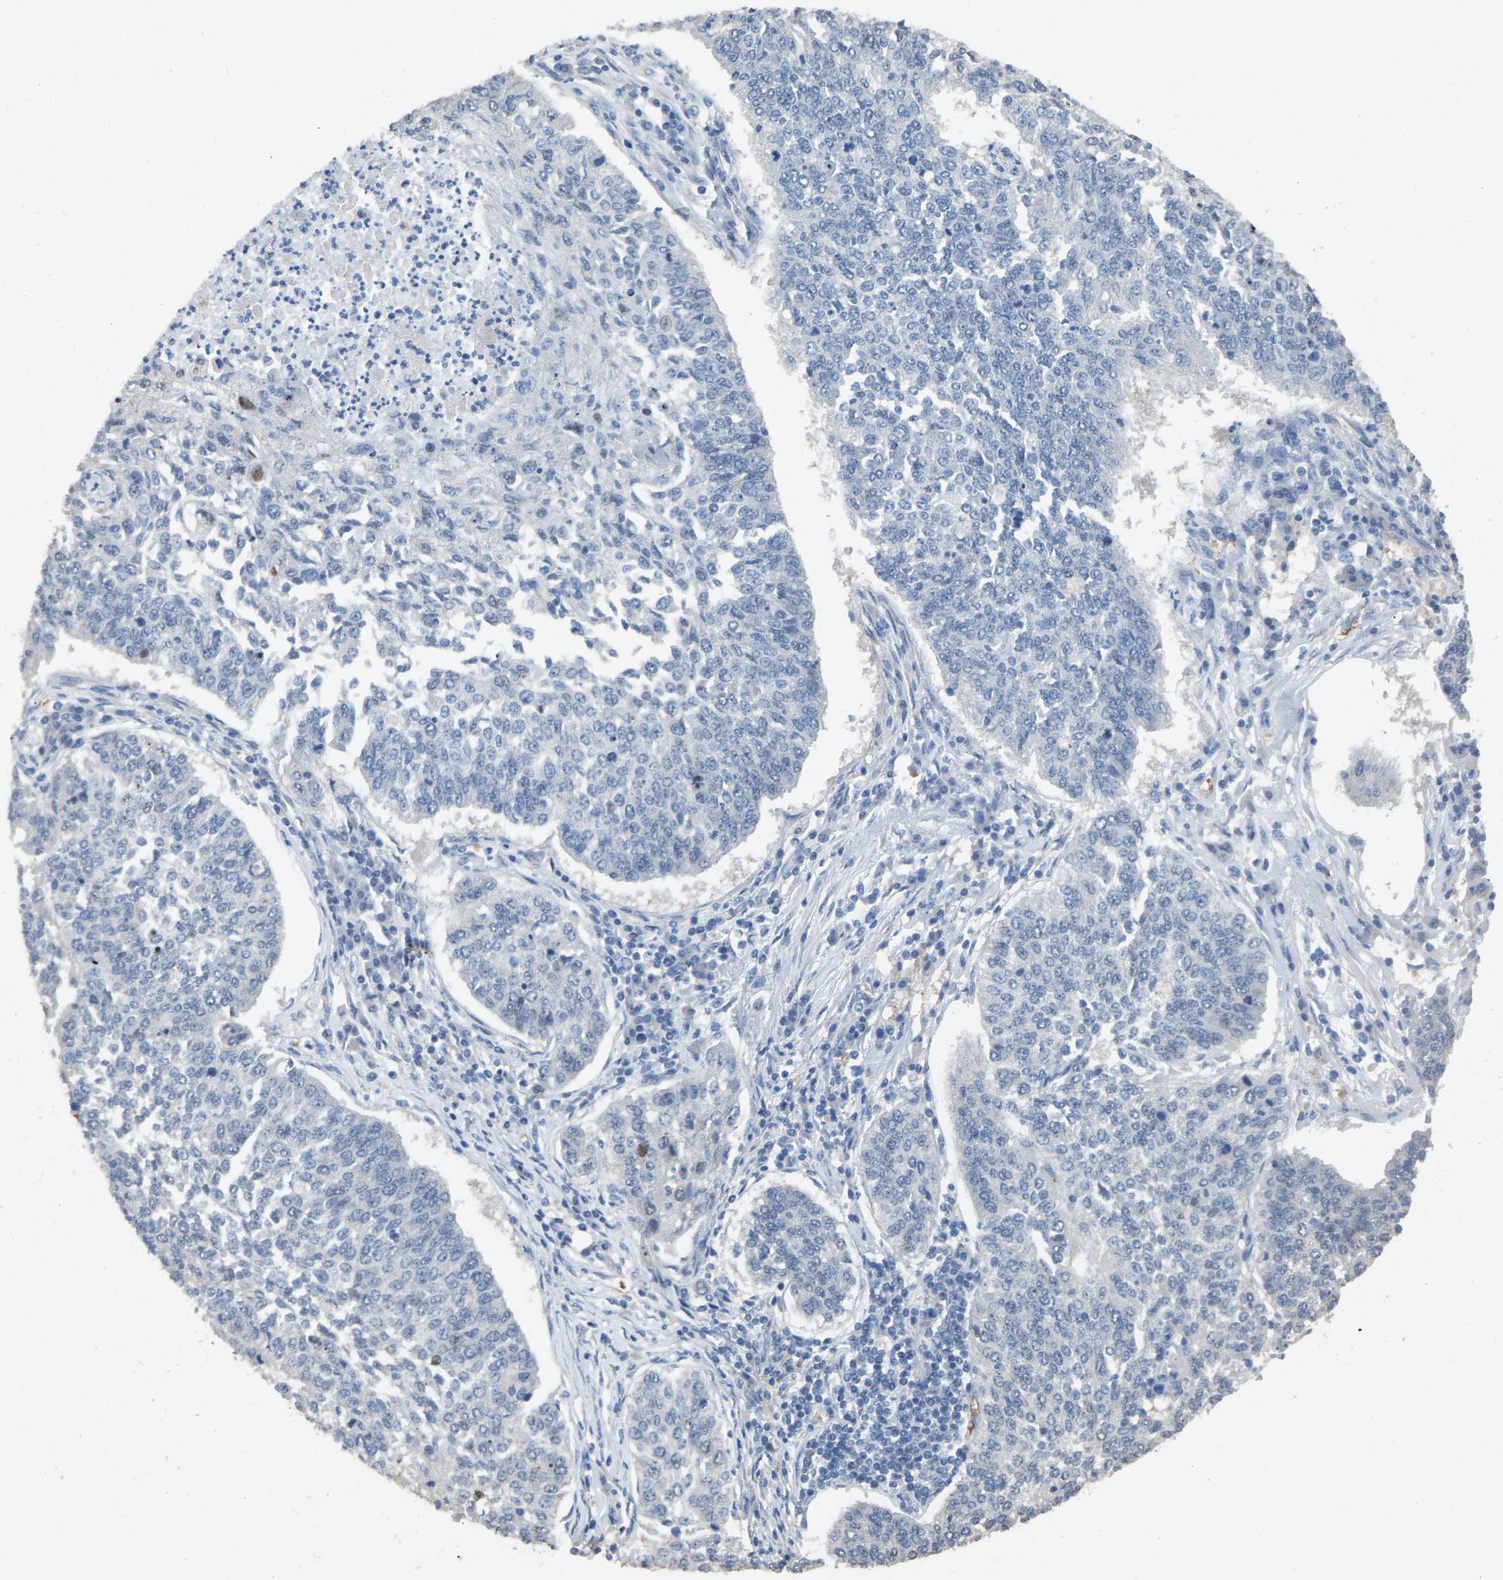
{"staining": {"intensity": "negative", "quantity": "none", "location": "none"}, "tissue": "lung cancer", "cell_type": "Tumor cells", "image_type": "cancer", "snomed": [{"axis": "morphology", "description": "Normal tissue, NOS"}, {"axis": "morphology", "description": "Squamous cell carcinoma, NOS"}, {"axis": "topography", "description": "Cartilage tissue"}, {"axis": "topography", "description": "Bronchus"}, {"axis": "topography", "description": "Lung"}], "caption": "There is no significant staining in tumor cells of lung squamous cell carcinoma. (Immunohistochemistry (ihc), brightfield microscopy, high magnification).", "gene": "CFAP298", "patient": {"sex": "female", "age": 49}}